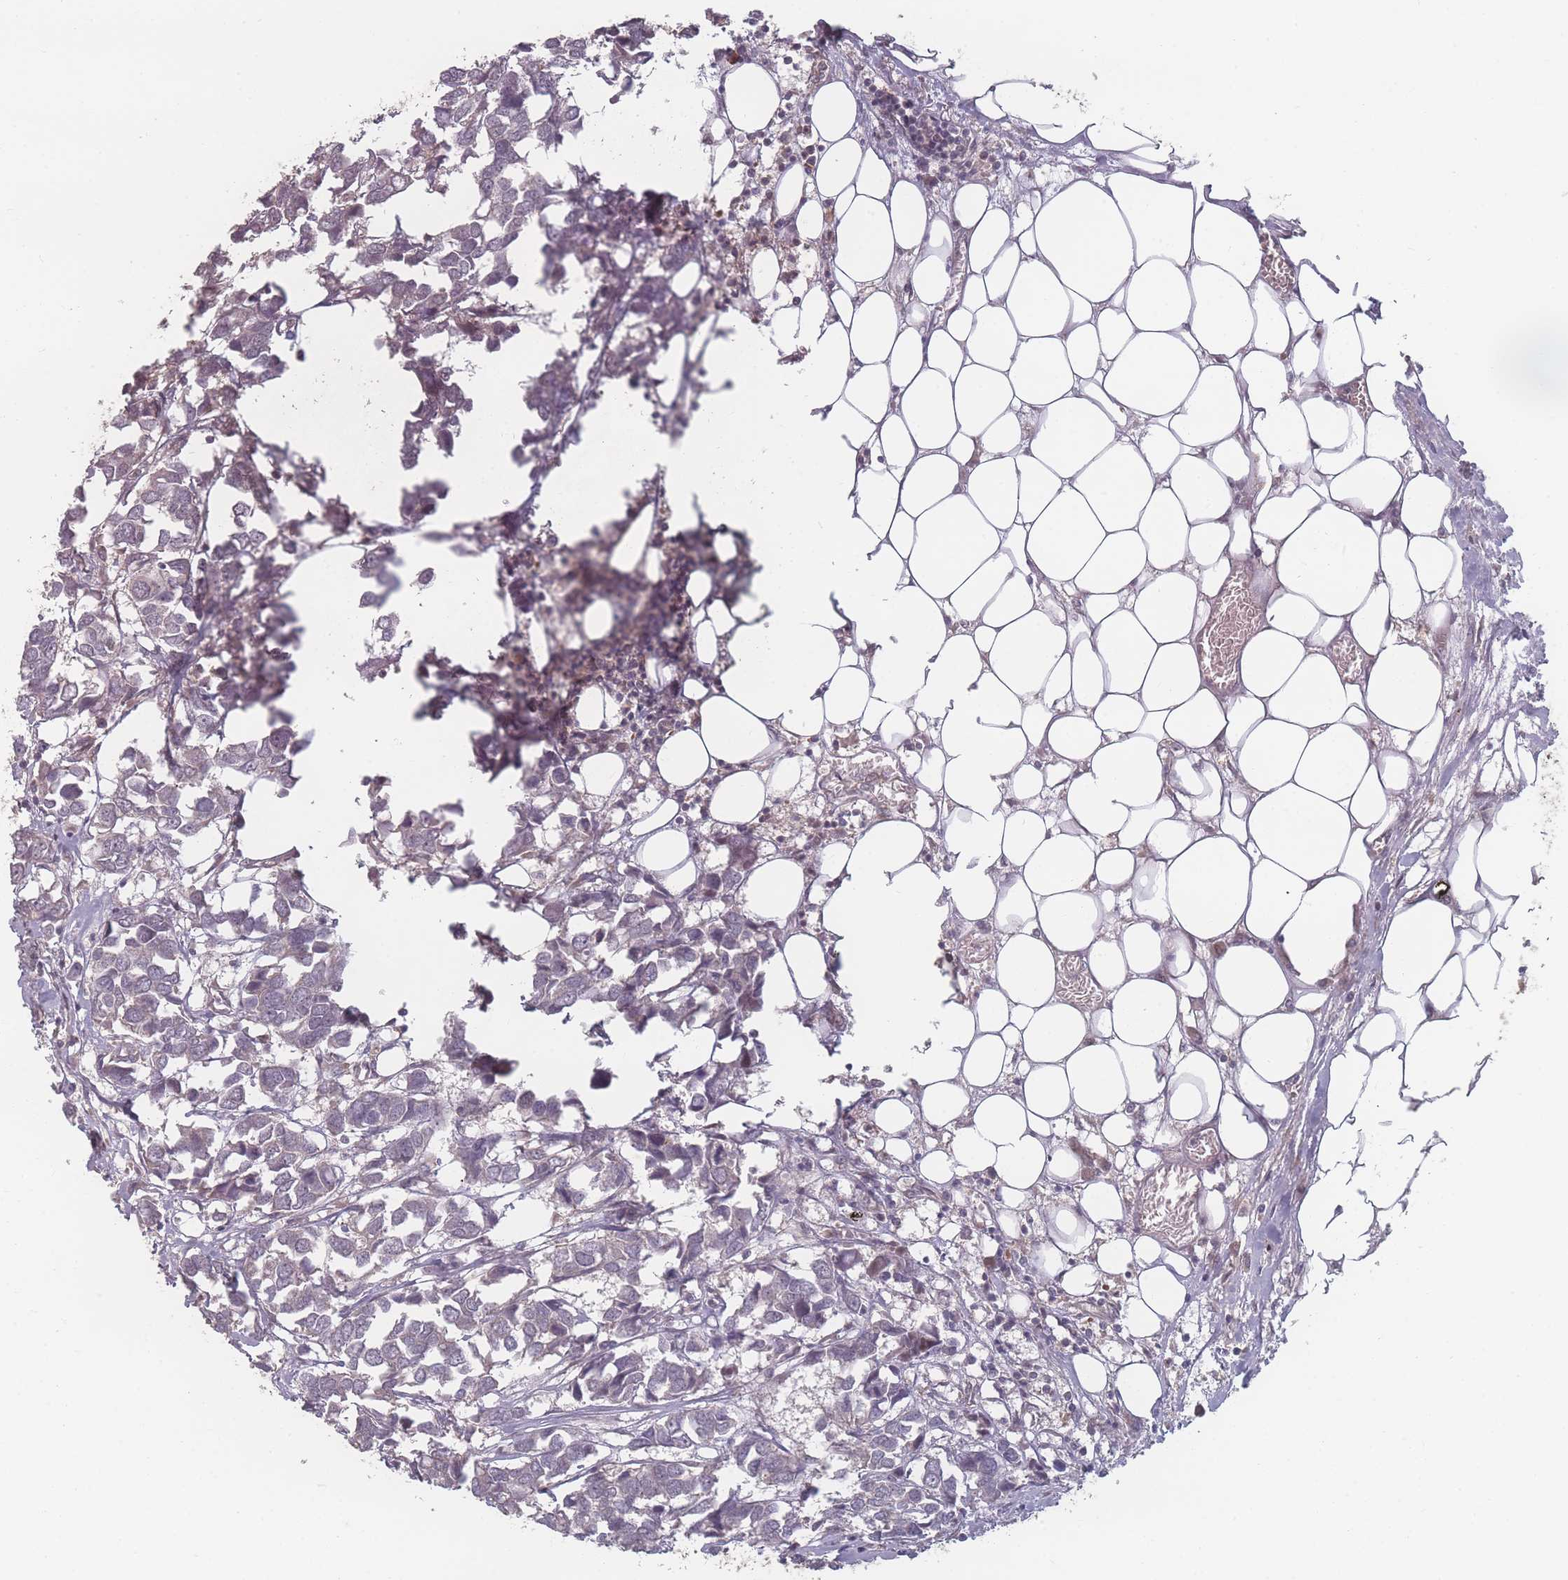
{"staining": {"intensity": "negative", "quantity": "none", "location": "none"}, "tissue": "breast cancer", "cell_type": "Tumor cells", "image_type": "cancer", "snomed": [{"axis": "morphology", "description": "Duct carcinoma"}, {"axis": "topography", "description": "Breast"}], "caption": "Infiltrating ductal carcinoma (breast) stained for a protein using IHC exhibits no positivity tumor cells.", "gene": "HAGH", "patient": {"sex": "female", "age": 83}}